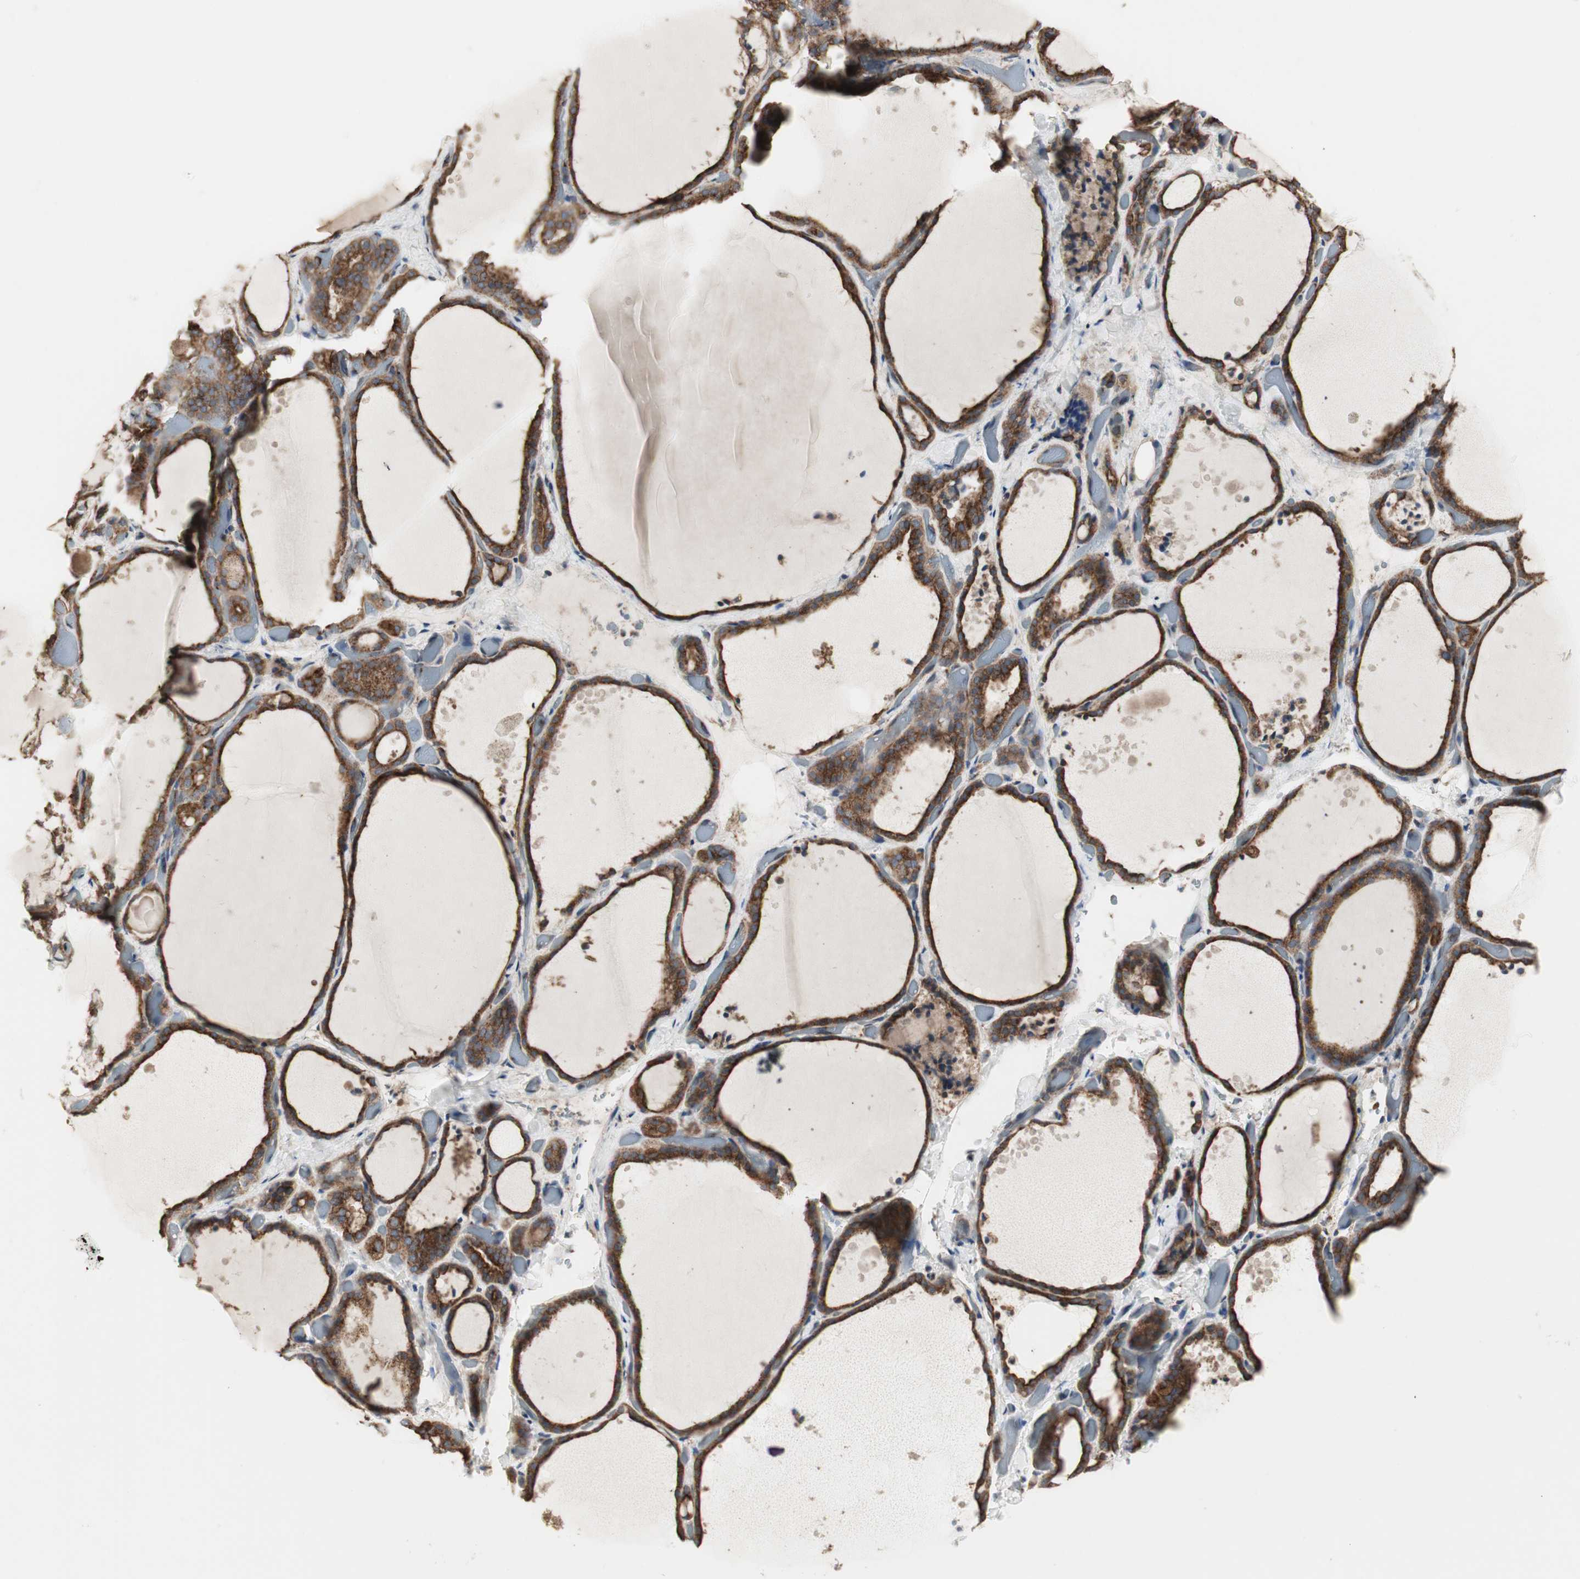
{"staining": {"intensity": "strong", "quantity": ">75%", "location": "cytoplasmic/membranous"}, "tissue": "thyroid gland", "cell_type": "Glandular cells", "image_type": "normal", "snomed": [{"axis": "morphology", "description": "Normal tissue, NOS"}, {"axis": "topography", "description": "Thyroid gland"}], "caption": "Immunohistochemical staining of unremarkable human thyroid gland displays high levels of strong cytoplasmic/membranous expression in approximately >75% of glandular cells.", "gene": "H6PD", "patient": {"sex": "female", "age": 44}}